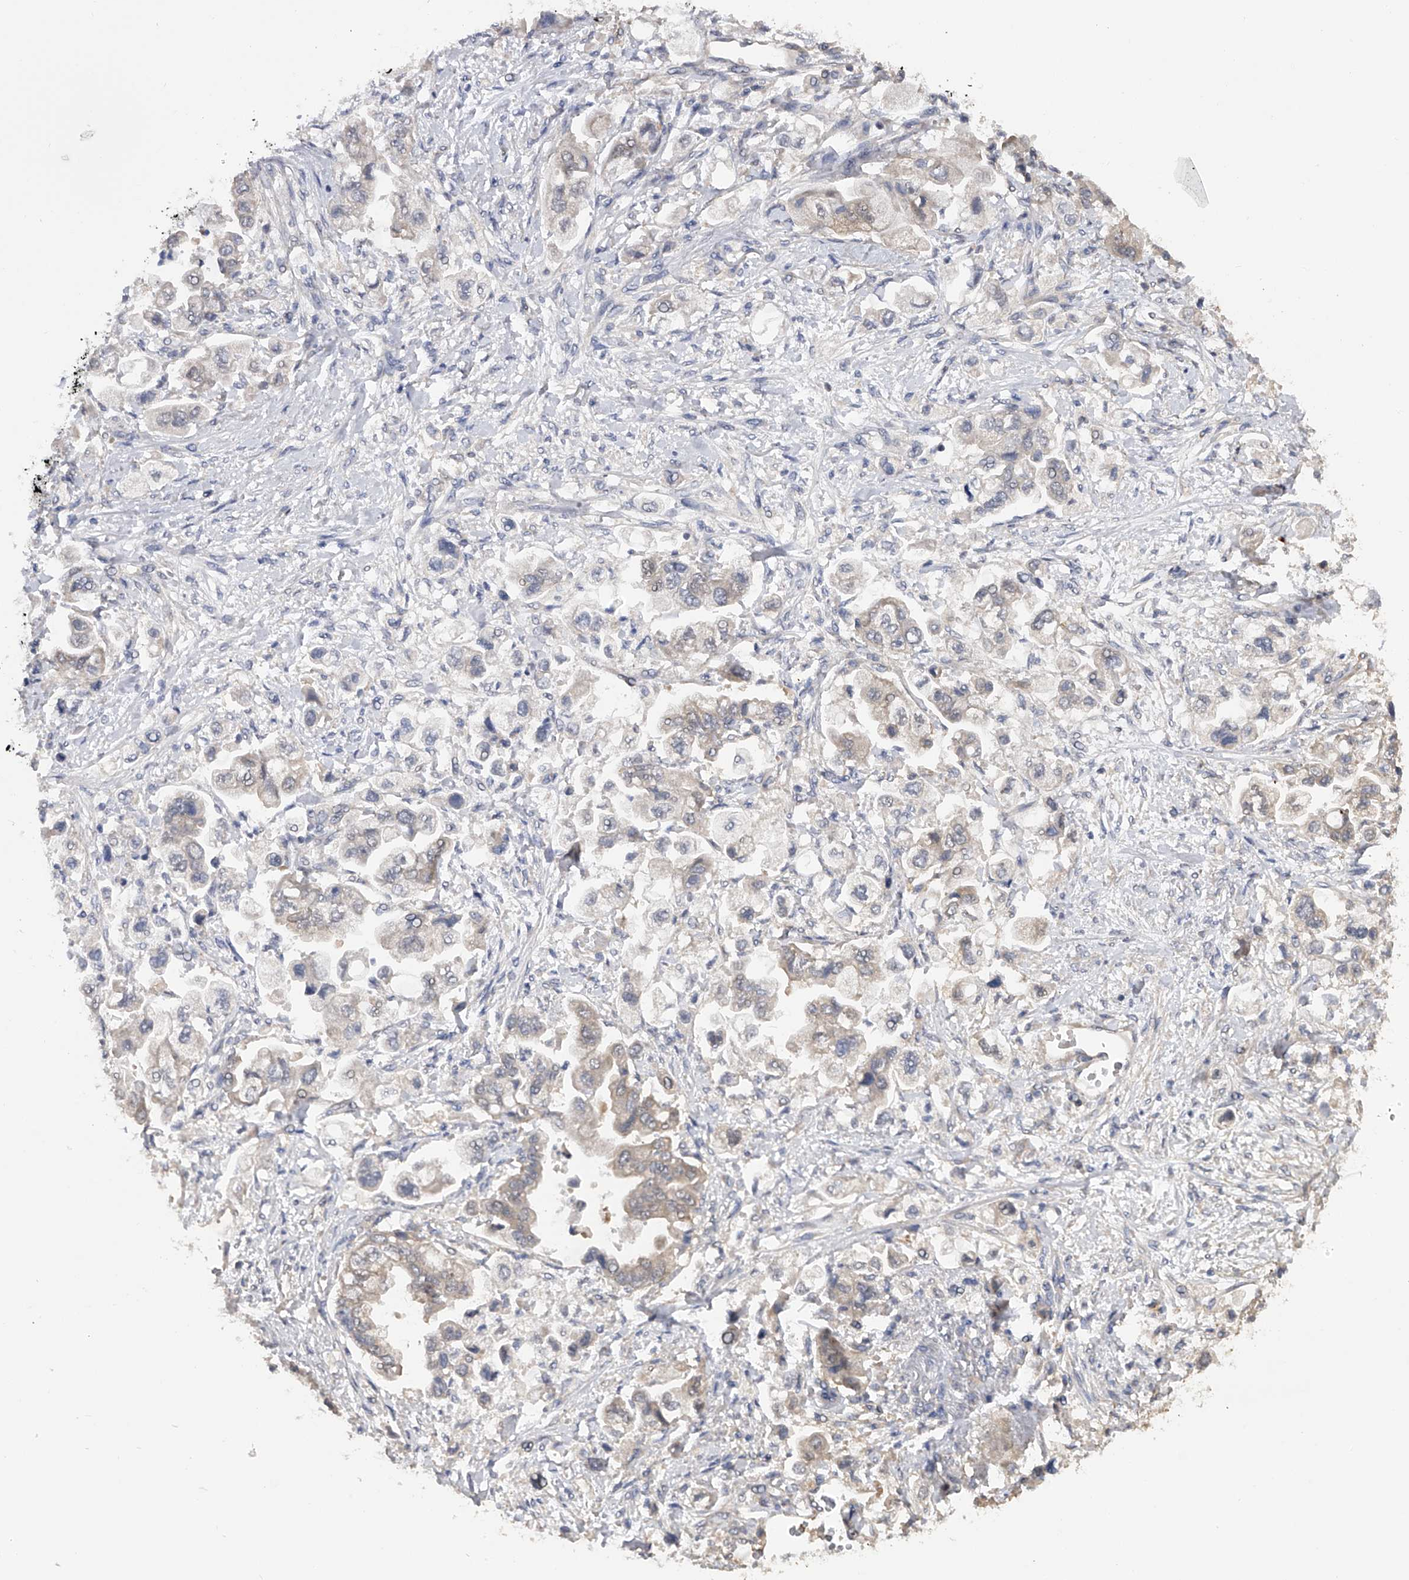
{"staining": {"intensity": "negative", "quantity": "none", "location": "none"}, "tissue": "stomach cancer", "cell_type": "Tumor cells", "image_type": "cancer", "snomed": [{"axis": "morphology", "description": "Adenocarcinoma, NOS"}, {"axis": "topography", "description": "Stomach"}], "caption": "The photomicrograph exhibits no significant expression in tumor cells of stomach cancer.", "gene": "CFAP298", "patient": {"sex": "male", "age": 62}}